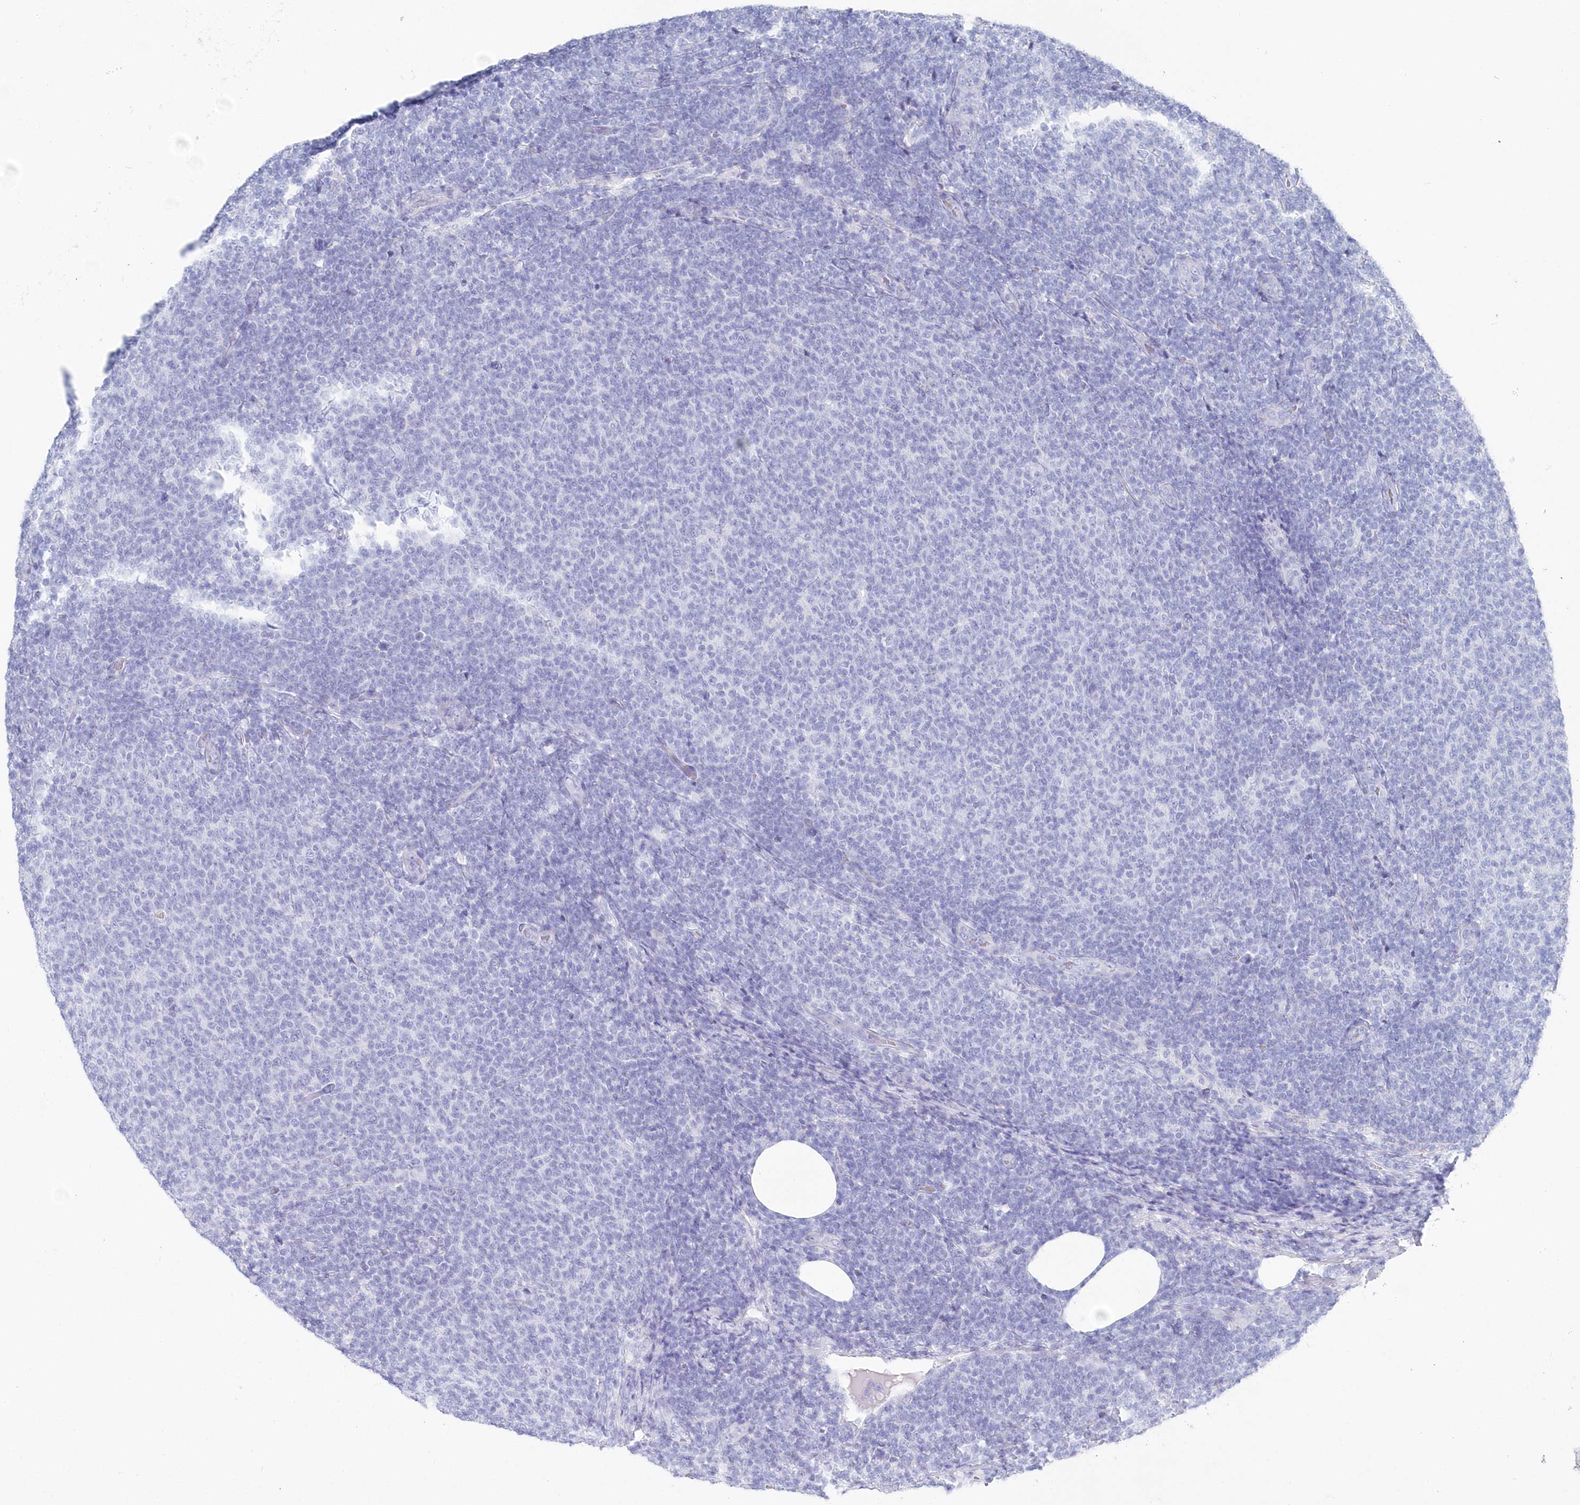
{"staining": {"intensity": "negative", "quantity": "none", "location": "none"}, "tissue": "lymphoma", "cell_type": "Tumor cells", "image_type": "cancer", "snomed": [{"axis": "morphology", "description": "Malignant lymphoma, non-Hodgkin's type, Low grade"}, {"axis": "topography", "description": "Lymph node"}], "caption": "Immunohistochemical staining of lymphoma displays no significant staining in tumor cells.", "gene": "CSNK1G2", "patient": {"sex": "male", "age": 66}}